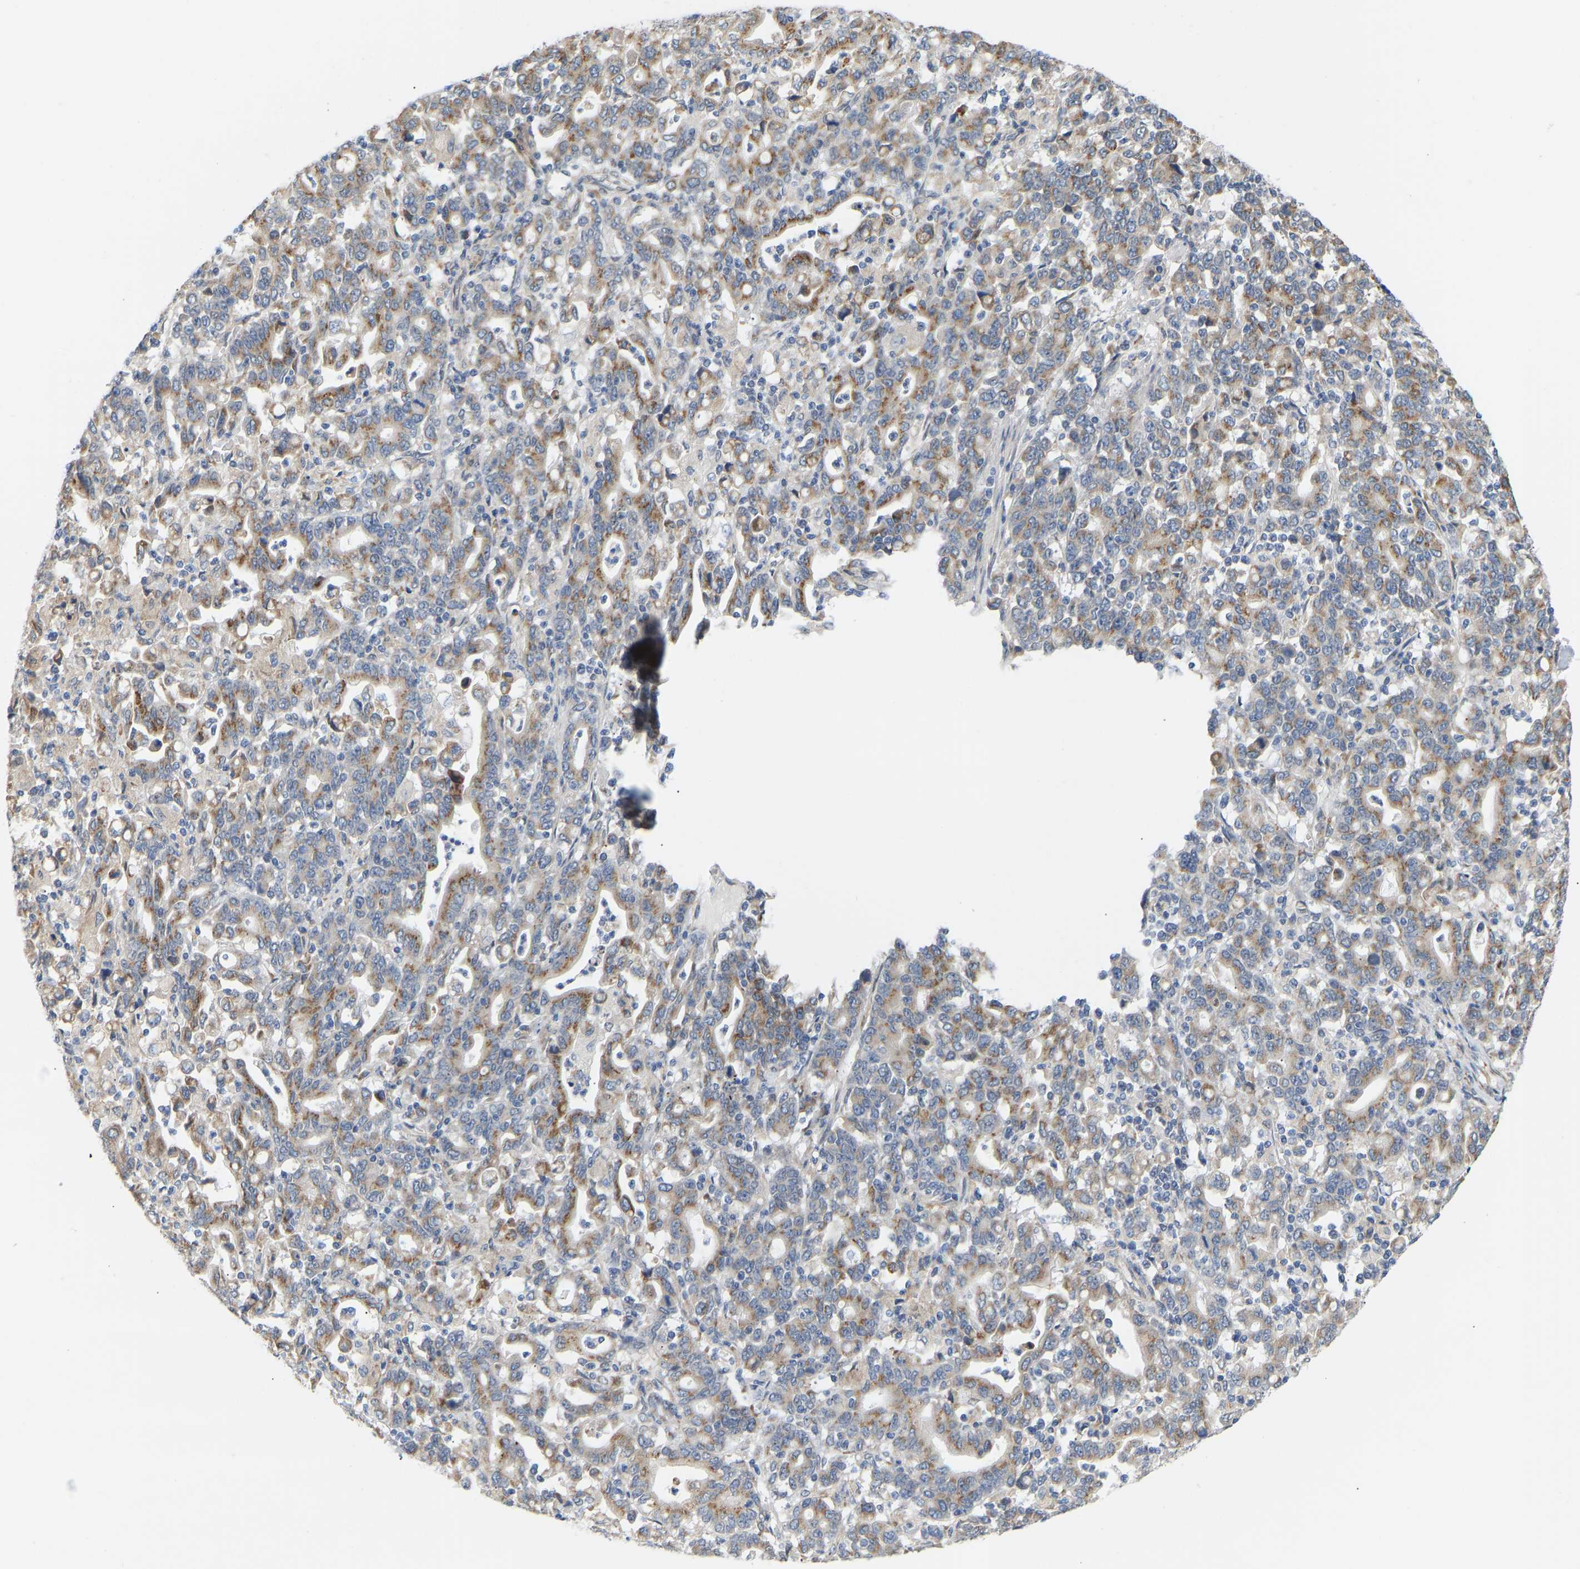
{"staining": {"intensity": "moderate", "quantity": "25%-75%", "location": "cytoplasmic/membranous"}, "tissue": "stomach cancer", "cell_type": "Tumor cells", "image_type": "cancer", "snomed": [{"axis": "morphology", "description": "Adenocarcinoma, NOS"}, {"axis": "topography", "description": "Stomach, upper"}], "caption": "Protein expression analysis of adenocarcinoma (stomach) shows moderate cytoplasmic/membranous expression in about 25%-75% of tumor cells.", "gene": "BEND3", "patient": {"sex": "male", "age": 69}}